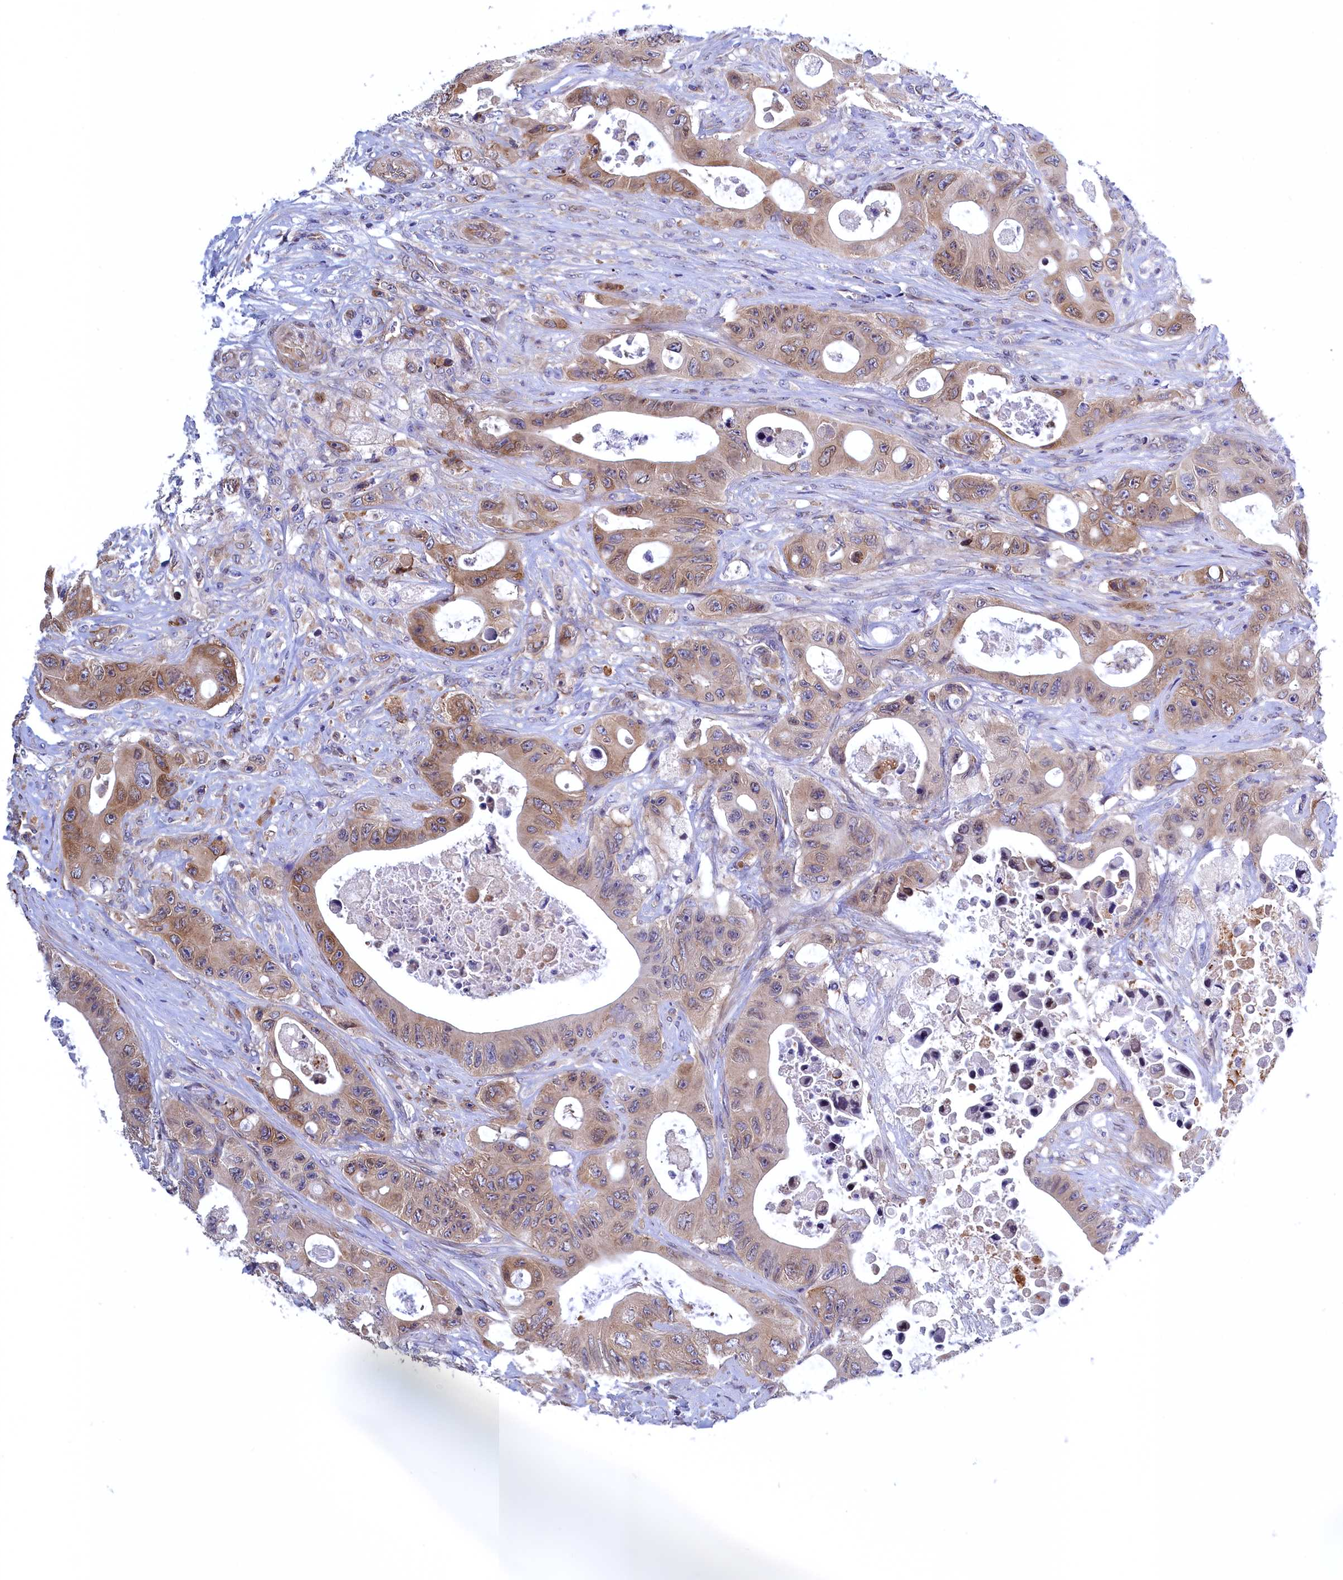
{"staining": {"intensity": "moderate", "quantity": "25%-75%", "location": "cytoplasmic/membranous"}, "tissue": "colorectal cancer", "cell_type": "Tumor cells", "image_type": "cancer", "snomed": [{"axis": "morphology", "description": "Adenocarcinoma, NOS"}, {"axis": "topography", "description": "Colon"}], "caption": "Approximately 25%-75% of tumor cells in colorectal cancer display moderate cytoplasmic/membranous protein positivity as visualized by brown immunohistochemical staining.", "gene": "NAA10", "patient": {"sex": "female", "age": 46}}